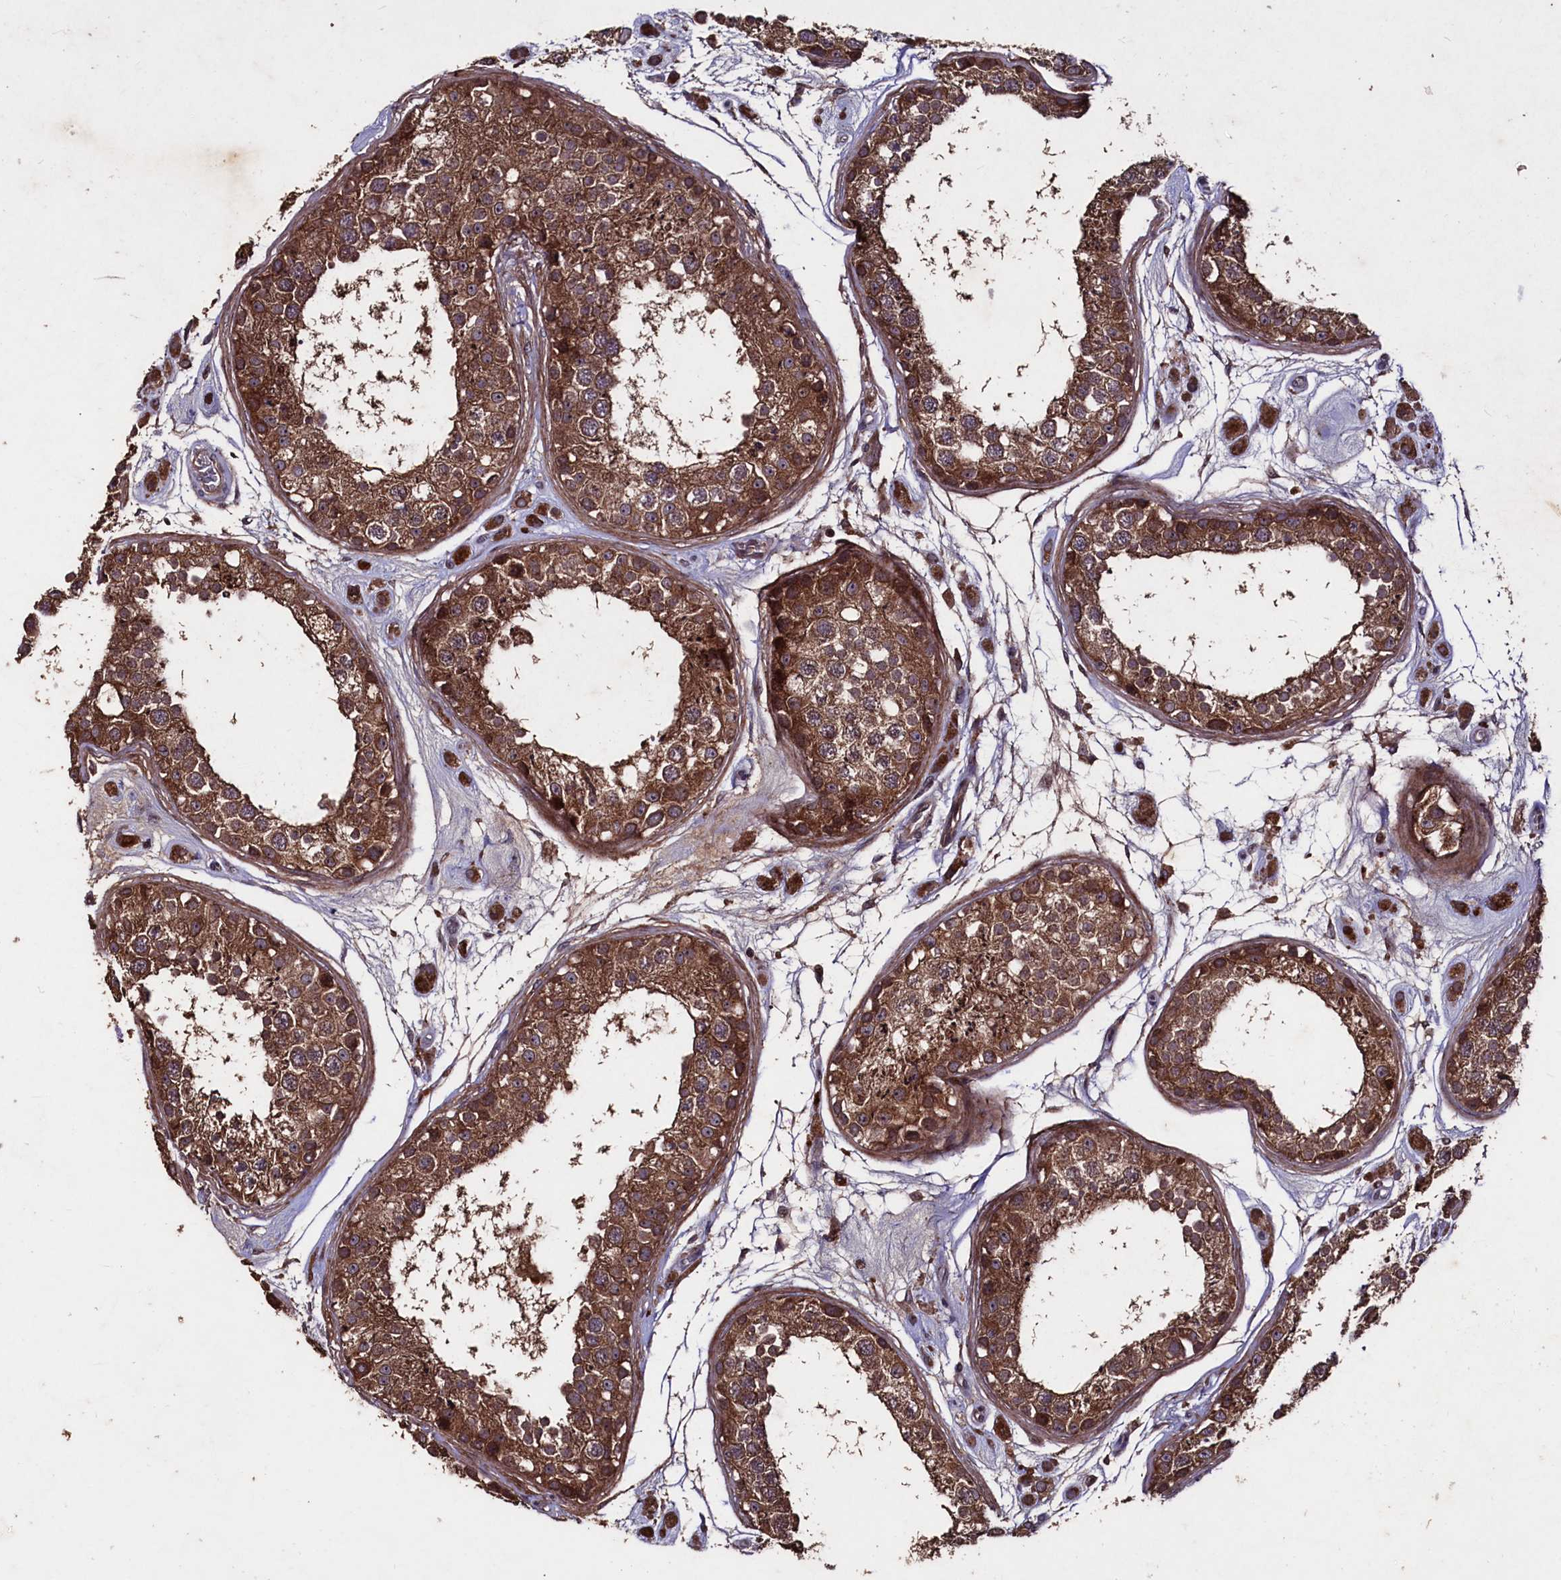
{"staining": {"intensity": "strong", "quantity": ">75%", "location": "cytoplasmic/membranous"}, "tissue": "testis", "cell_type": "Cells in seminiferous ducts", "image_type": "normal", "snomed": [{"axis": "morphology", "description": "Normal tissue, NOS"}, {"axis": "topography", "description": "Testis"}], "caption": "Protein staining by IHC reveals strong cytoplasmic/membranous positivity in approximately >75% of cells in seminiferous ducts in benign testis. (brown staining indicates protein expression, while blue staining denotes nuclei).", "gene": "MYO1H", "patient": {"sex": "male", "age": 25}}